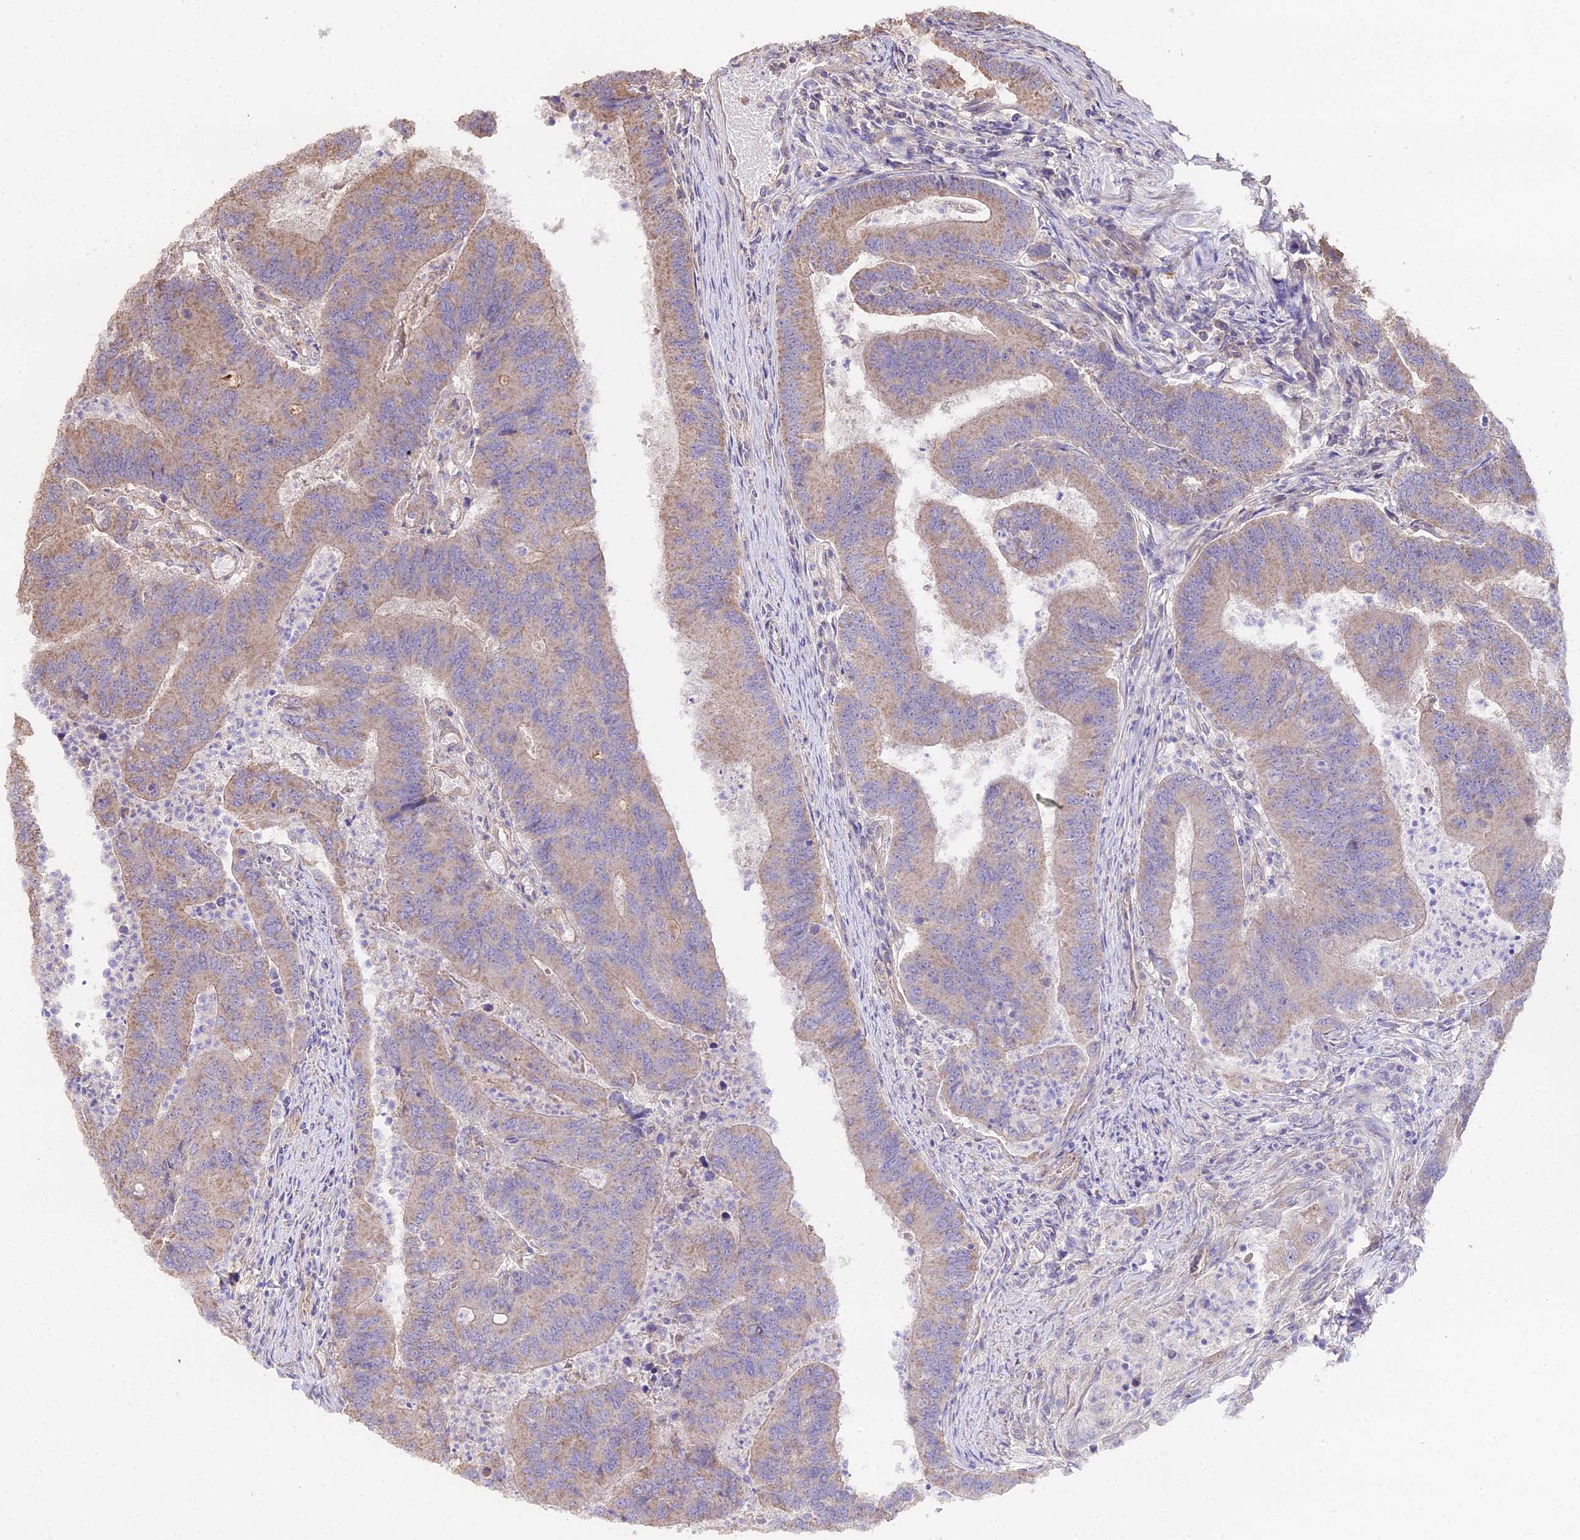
{"staining": {"intensity": "weak", "quantity": ">75%", "location": "cytoplasmic/membranous"}, "tissue": "colorectal cancer", "cell_type": "Tumor cells", "image_type": "cancer", "snomed": [{"axis": "morphology", "description": "Adenocarcinoma, NOS"}, {"axis": "topography", "description": "Colon"}], "caption": "Colorectal adenocarcinoma stained with DAB (3,3'-diaminobenzidine) immunohistochemistry (IHC) demonstrates low levels of weak cytoplasmic/membranous staining in approximately >75% of tumor cells. The staining is performed using DAB (3,3'-diaminobenzidine) brown chromogen to label protein expression. The nuclei are counter-stained blue using hematoxylin.", "gene": "METTL13", "patient": {"sex": "female", "age": 67}}